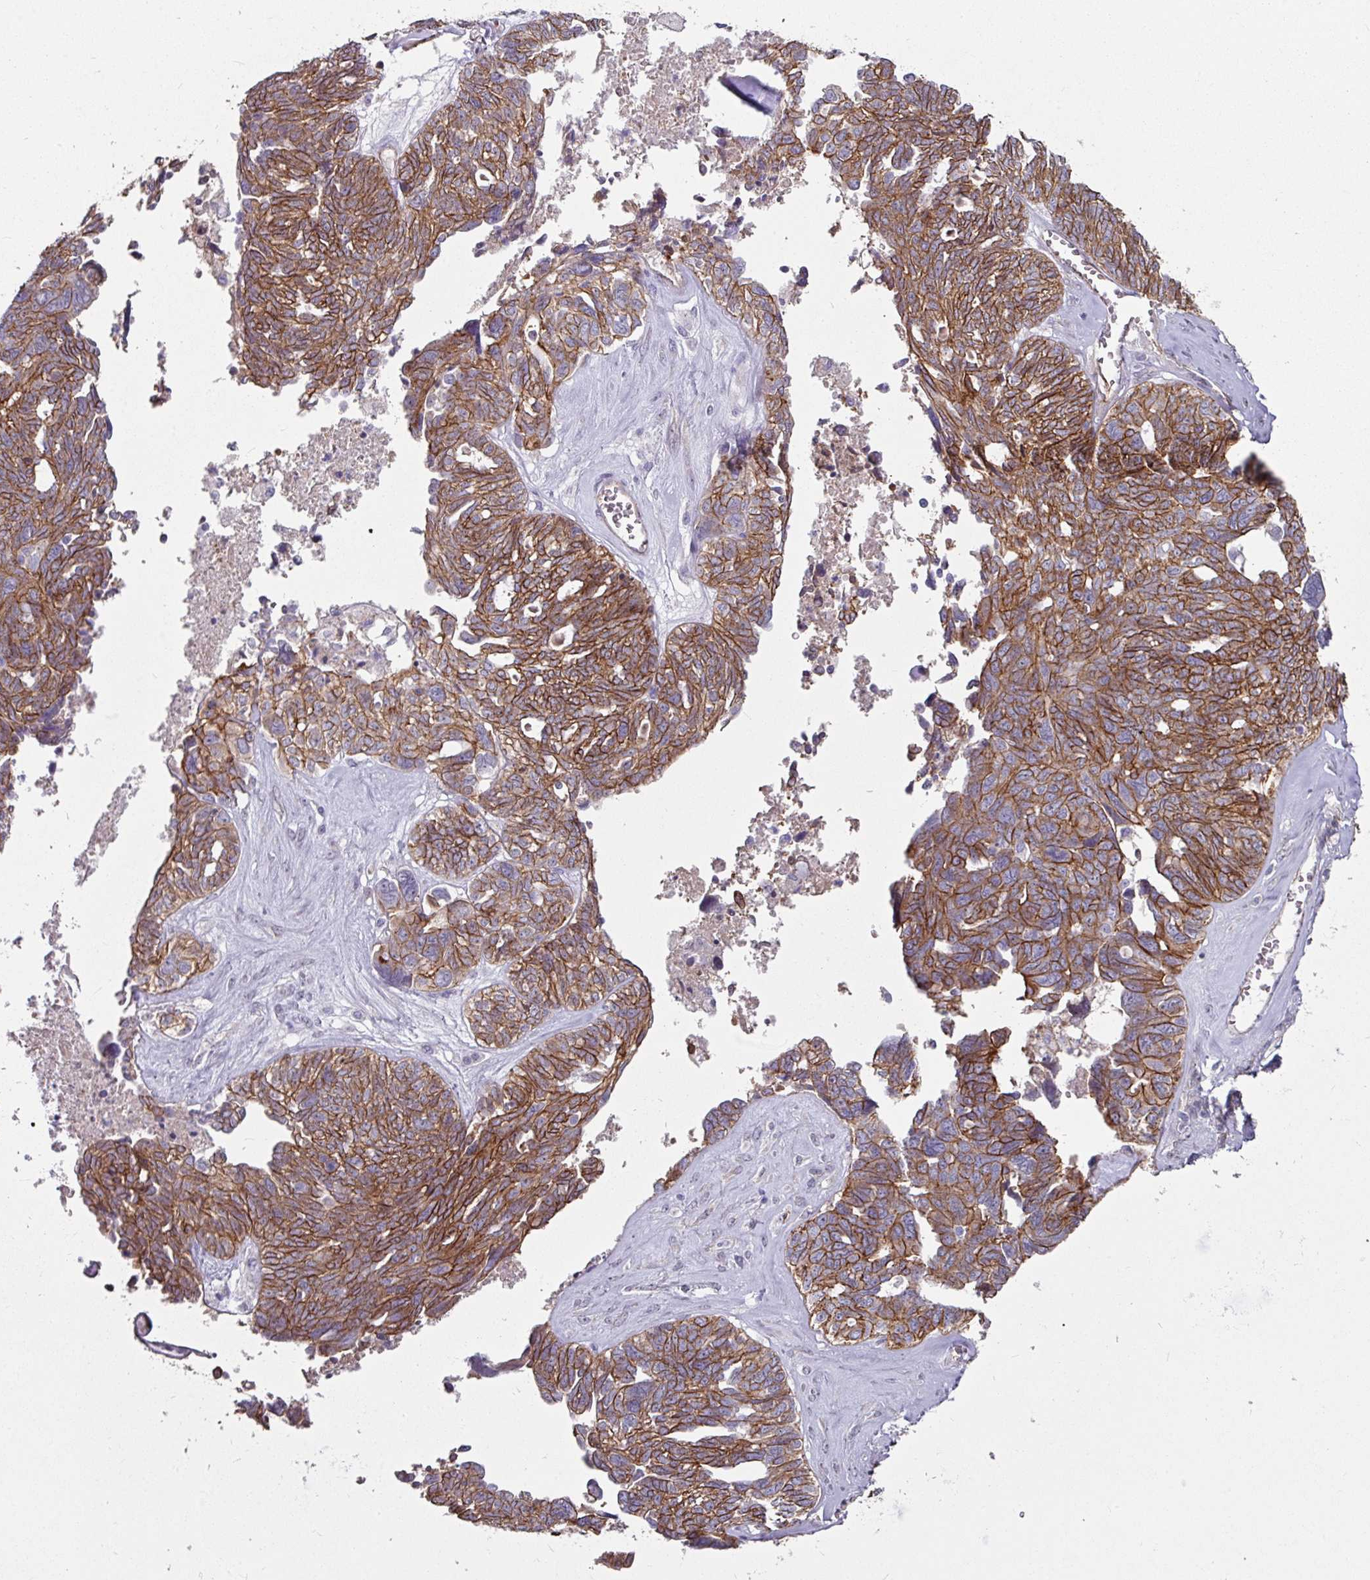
{"staining": {"intensity": "moderate", "quantity": ">75%", "location": "cytoplasmic/membranous"}, "tissue": "ovarian cancer", "cell_type": "Tumor cells", "image_type": "cancer", "snomed": [{"axis": "morphology", "description": "Cystadenocarcinoma, serous, NOS"}, {"axis": "topography", "description": "Ovary"}], "caption": "Immunohistochemical staining of ovarian cancer (serous cystadenocarcinoma) shows medium levels of moderate cytoplasmic/membranous positivity in approximately >75% of tumor cells.", "gene": "JUP", "patient": {"sex": "female", "age": 79}}